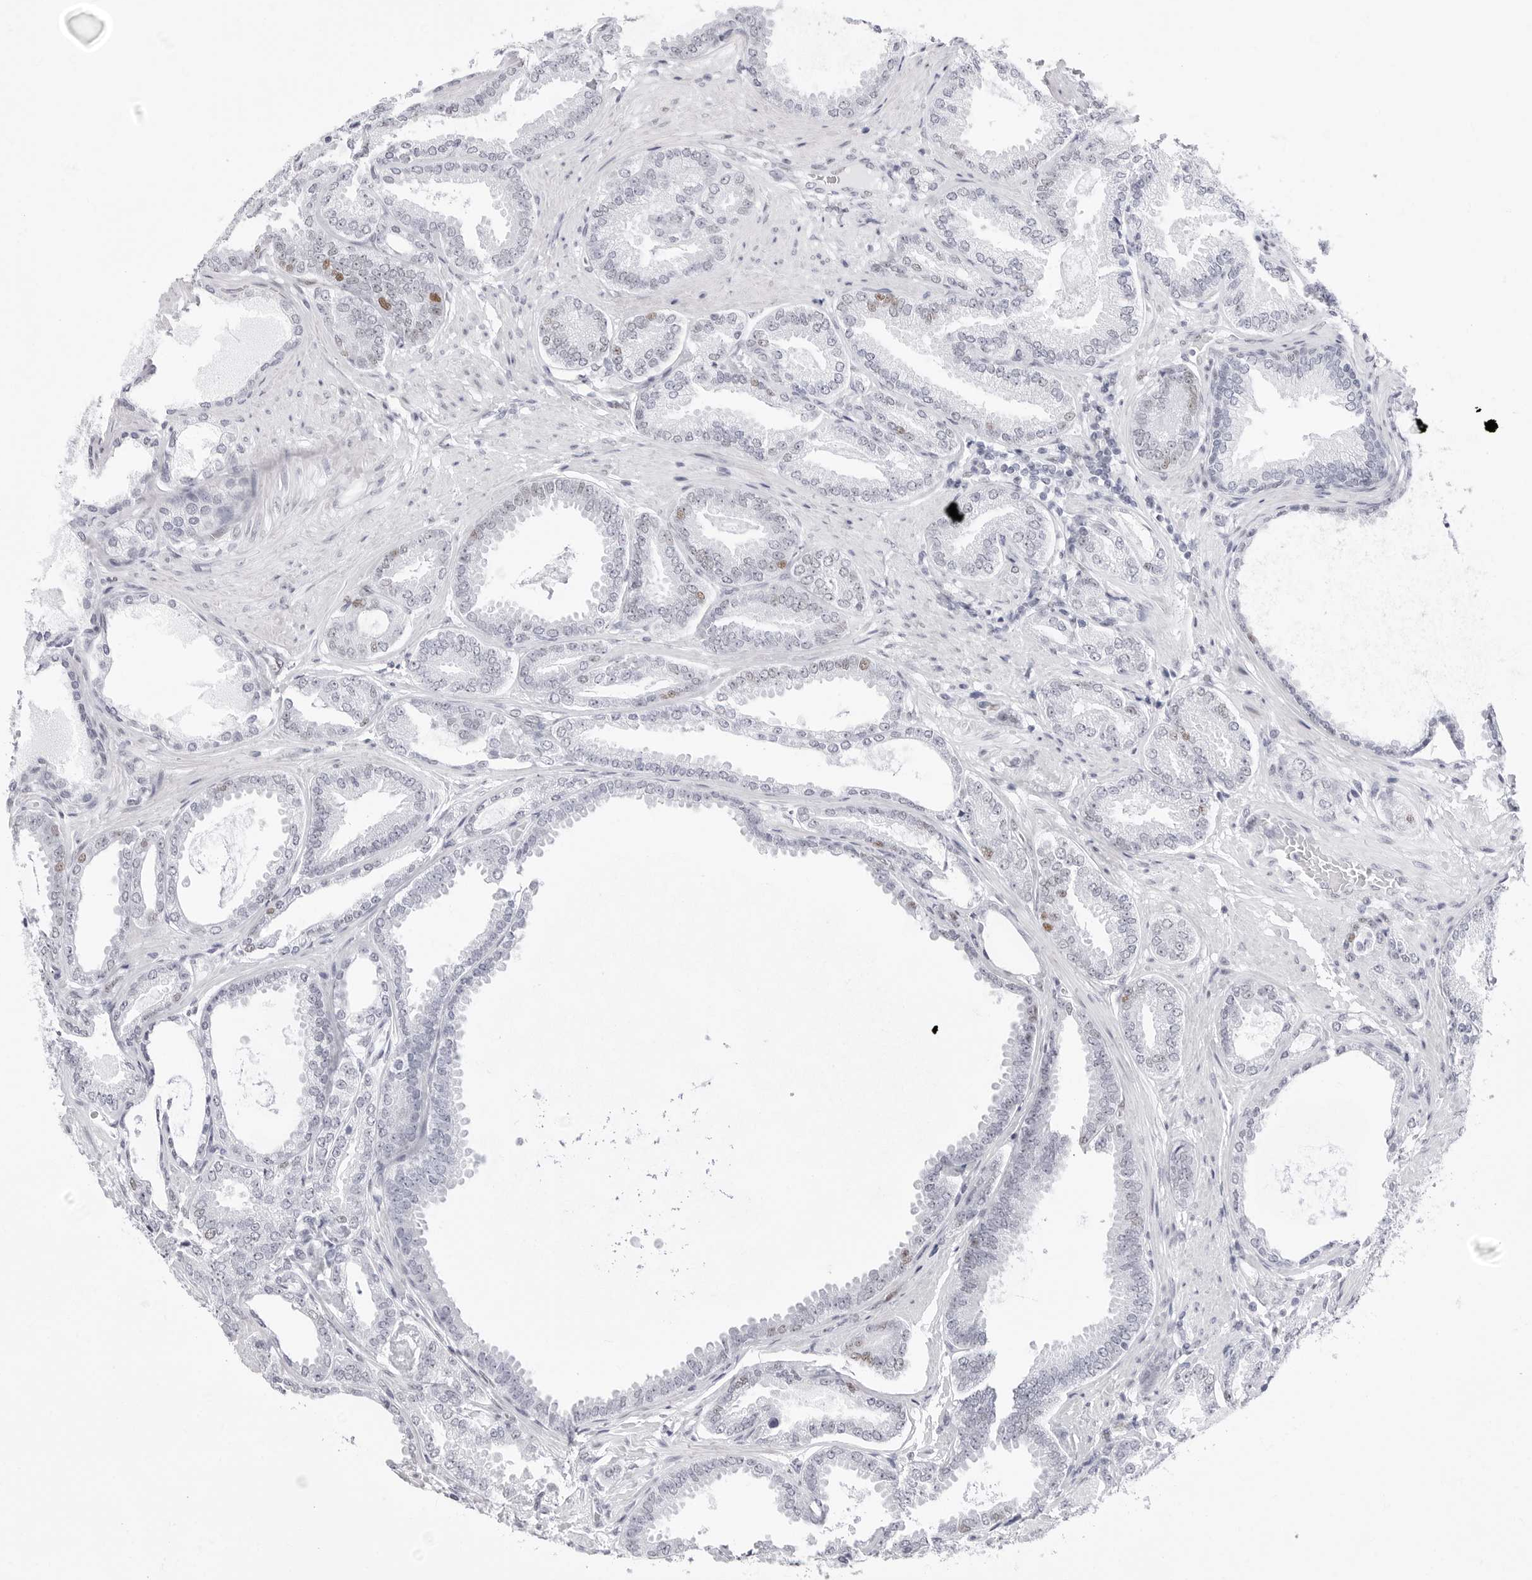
{"staining": {"intensity": "moderate", "quantity": "<25%", "location": "nuclear"}, "tissue": "prostate cancer", "cell_type": "Tumor cells", "image_type": "cancer", "snomed": [{"axis": "morphology", "description": "Adenocarcinoma, Low grade"}, {"axis": "topography", "description": "Prostate"}], "caption": "Moderate nuclear staining for a protein is appreciated in approximately <25% of tumor cells of prostate cancer (low-grade adenocarcinoma) using immunohistochemistry (IHC).", "gene": "NASP", "patient": {"sex": "male", "age": 71}}